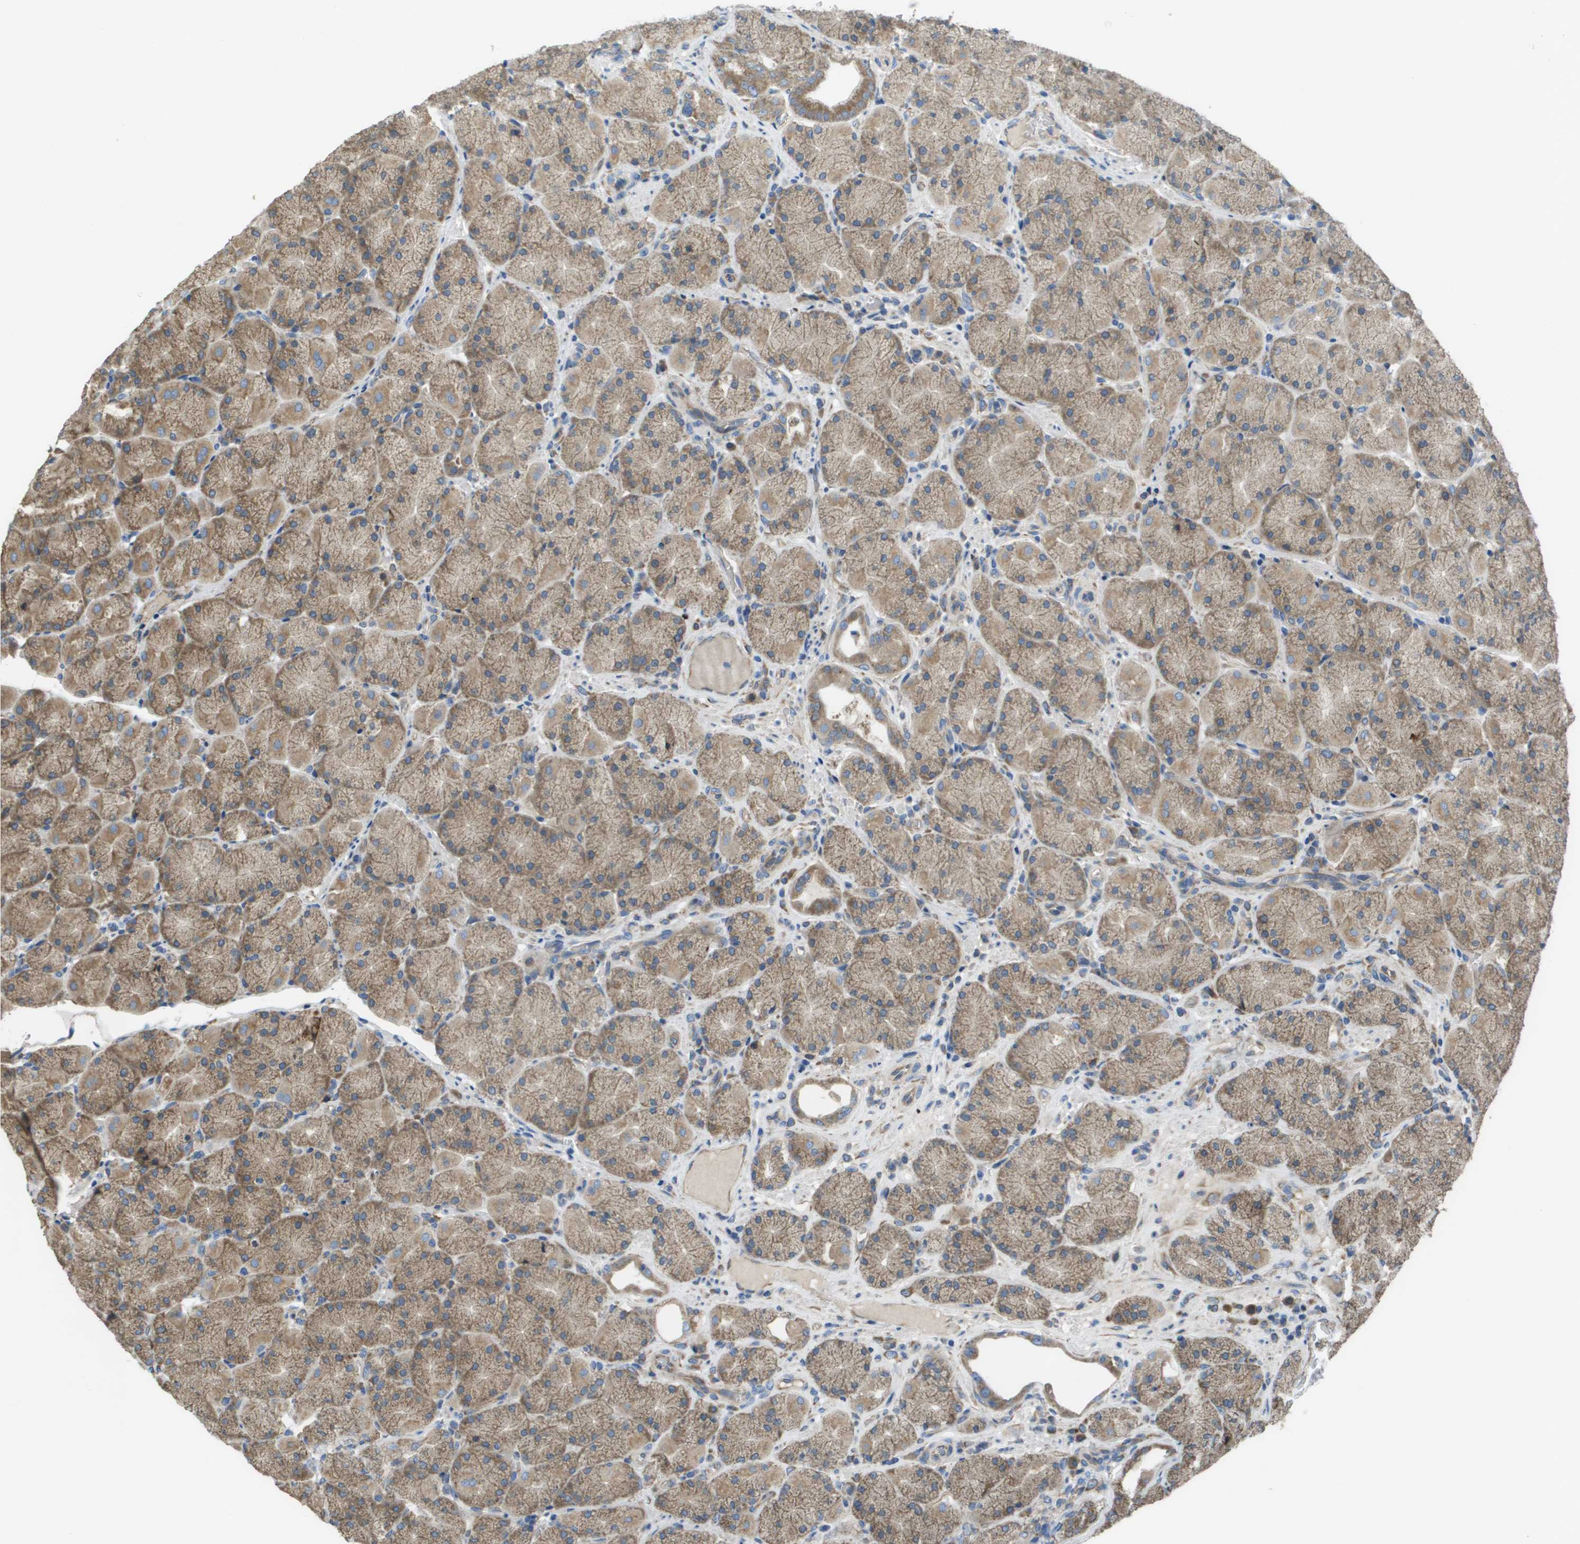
{"staining": {"intensity": "strong", "quantity": "25%-75%", "location": "cytoplasmic/membranous"}, "tissue": "stomach", "cell_type": "Glandular cells", "image_type": "normal", "snomed": [{"axis": "morphology", "description": "Normal tissue, NOS"}, {"axis": "morphology", "description": "Carcinoid, malignant, NOS"}, {"axis": "topography", "description": "Stomach, upper"}], "caption": "Approximately 25%-75% of glandular cells in unremarkable human stomach demonstrate strong cytoplasmic/membranous protein positivity as visualized by brown immunohistochemical staining.", "gene": "CLCN2", "patient": {"sex": "male", "age": 39}}